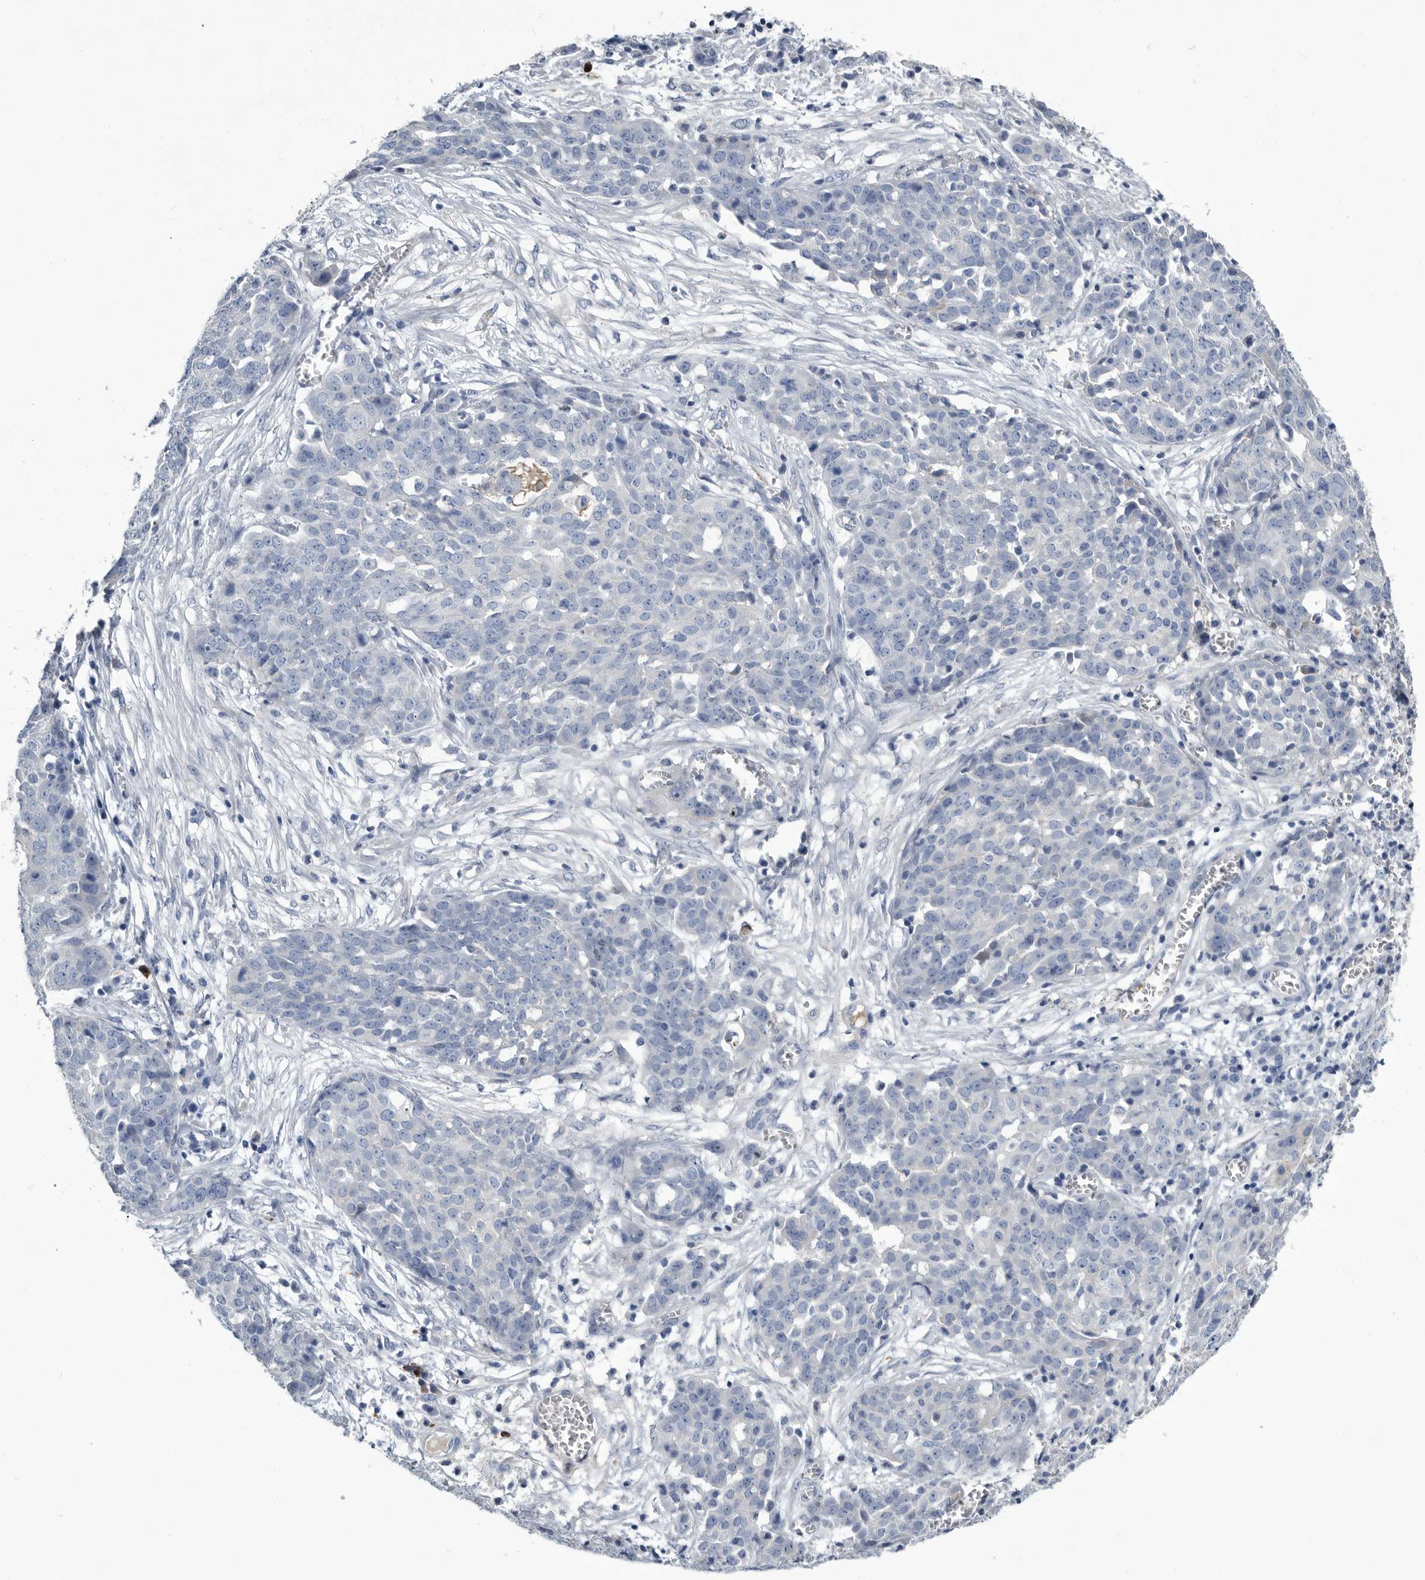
{"staining": {"intensity": "negative", "quantity": "none", "location": "none"}, "tissue": "ovarian cancer", "cell_type": "Tumor cells", "image_type": "cancer", "snomed": [{"axis": "morphology", "description": "Cystadenocarcinoma, serous, NOS"}, {"axis": "topography", "description": "Soft tissue"}, {"axis": "topography", "description": "Ovary"}], "caption": "IHC of ovarian serous cystadenocarcinoma exhibits no positivity in tumor cells.", "gene": "BTBD6", "patient": {"sex": "female", "age": 57}}